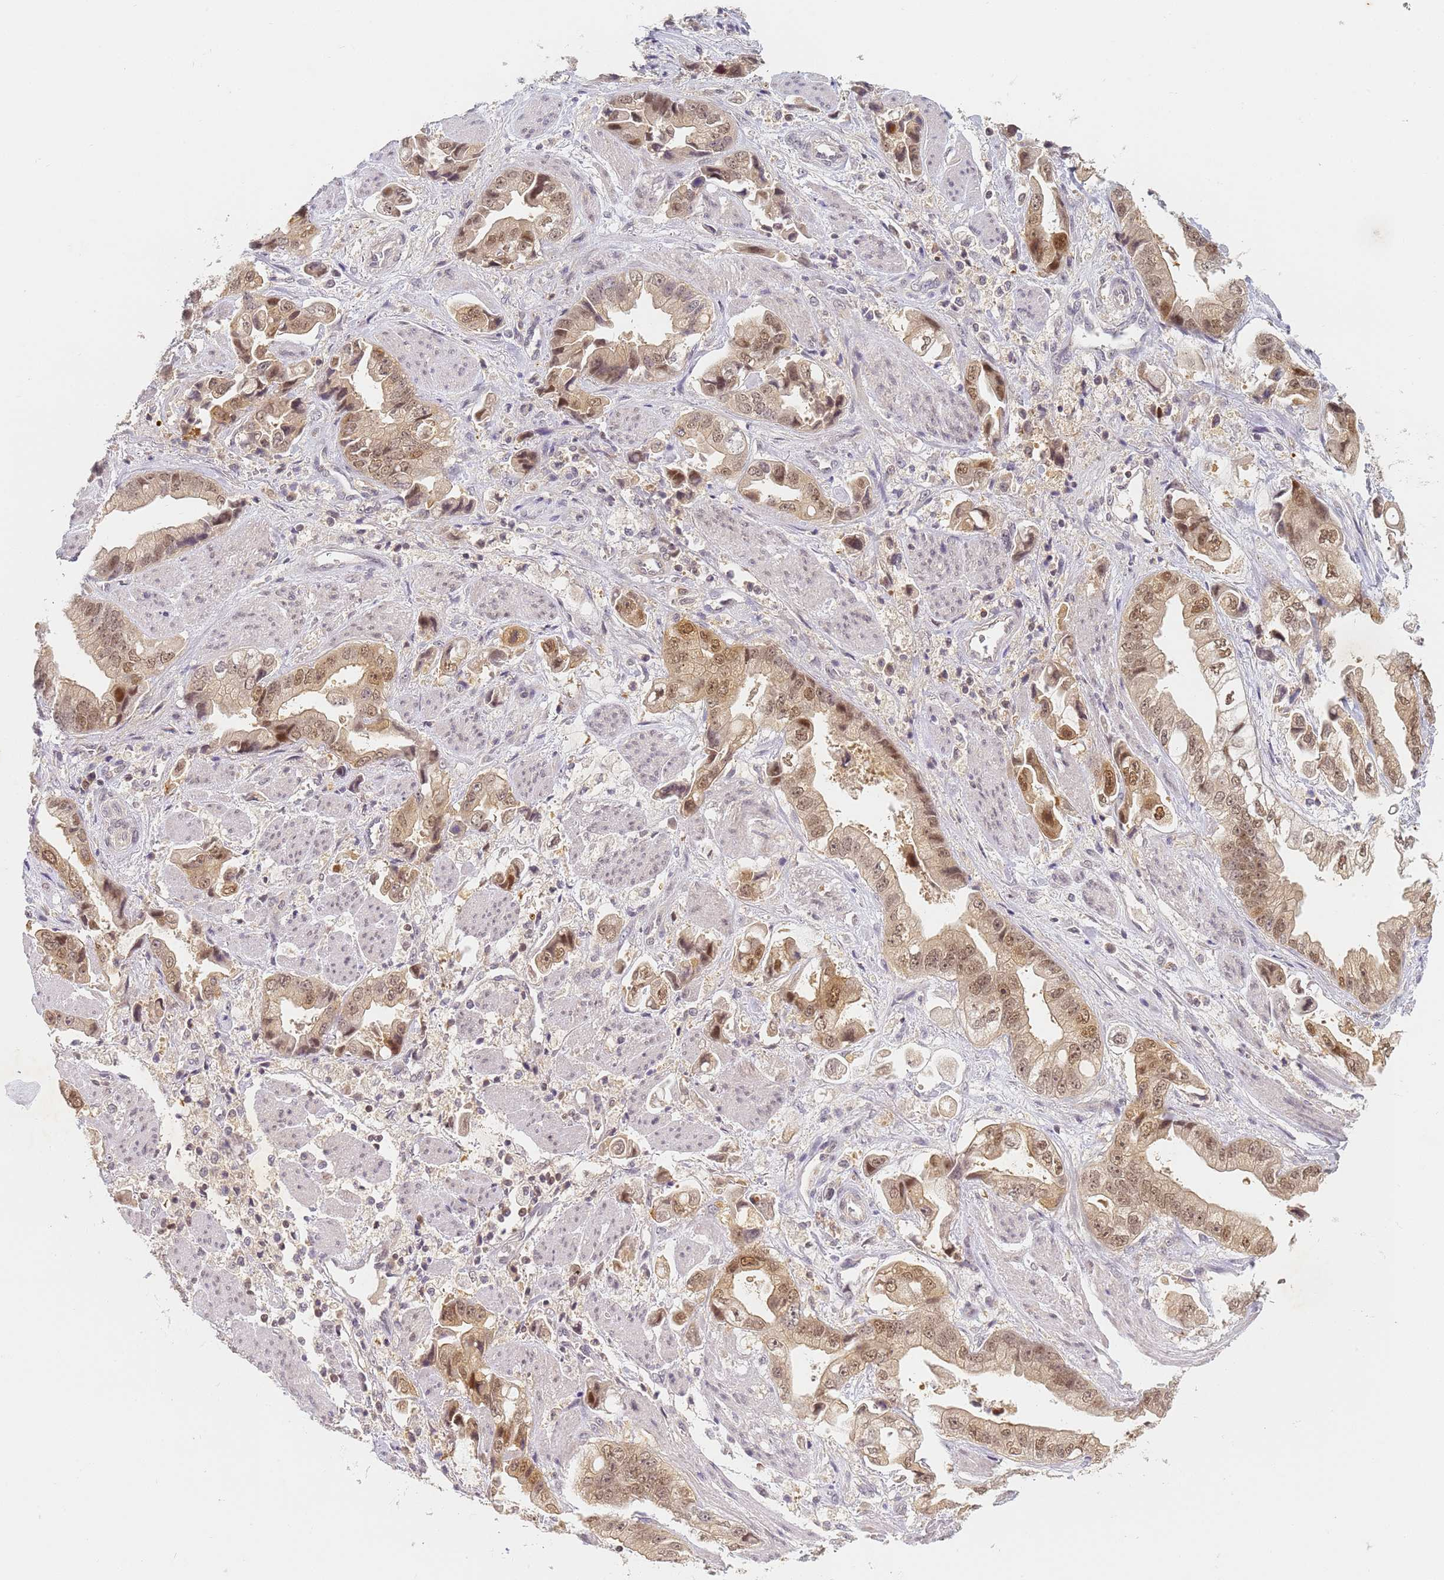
{"staining": {"intensity": "moderate", "quantity": ">75%", "location": "nuclear"}, "tissue": "stomach cancer", "cell_type": "Tumor cells", "image_type": "cancer", "snomed": [{"axis": "morphology", "description": "Adenocarcinoma, NOS"}, {"axis": "topography", "description": "Stomach"}], "caption": "Stomach cancer stained with immunohistochemistry (IHC) displays moderate nuclear staining in approximately >75% of tumor cells. (brown staining indicates protein expression, while blue staining denotes nuclei).", "gene": "HMCES", "patient": {"sex": "male", "age": 62}}